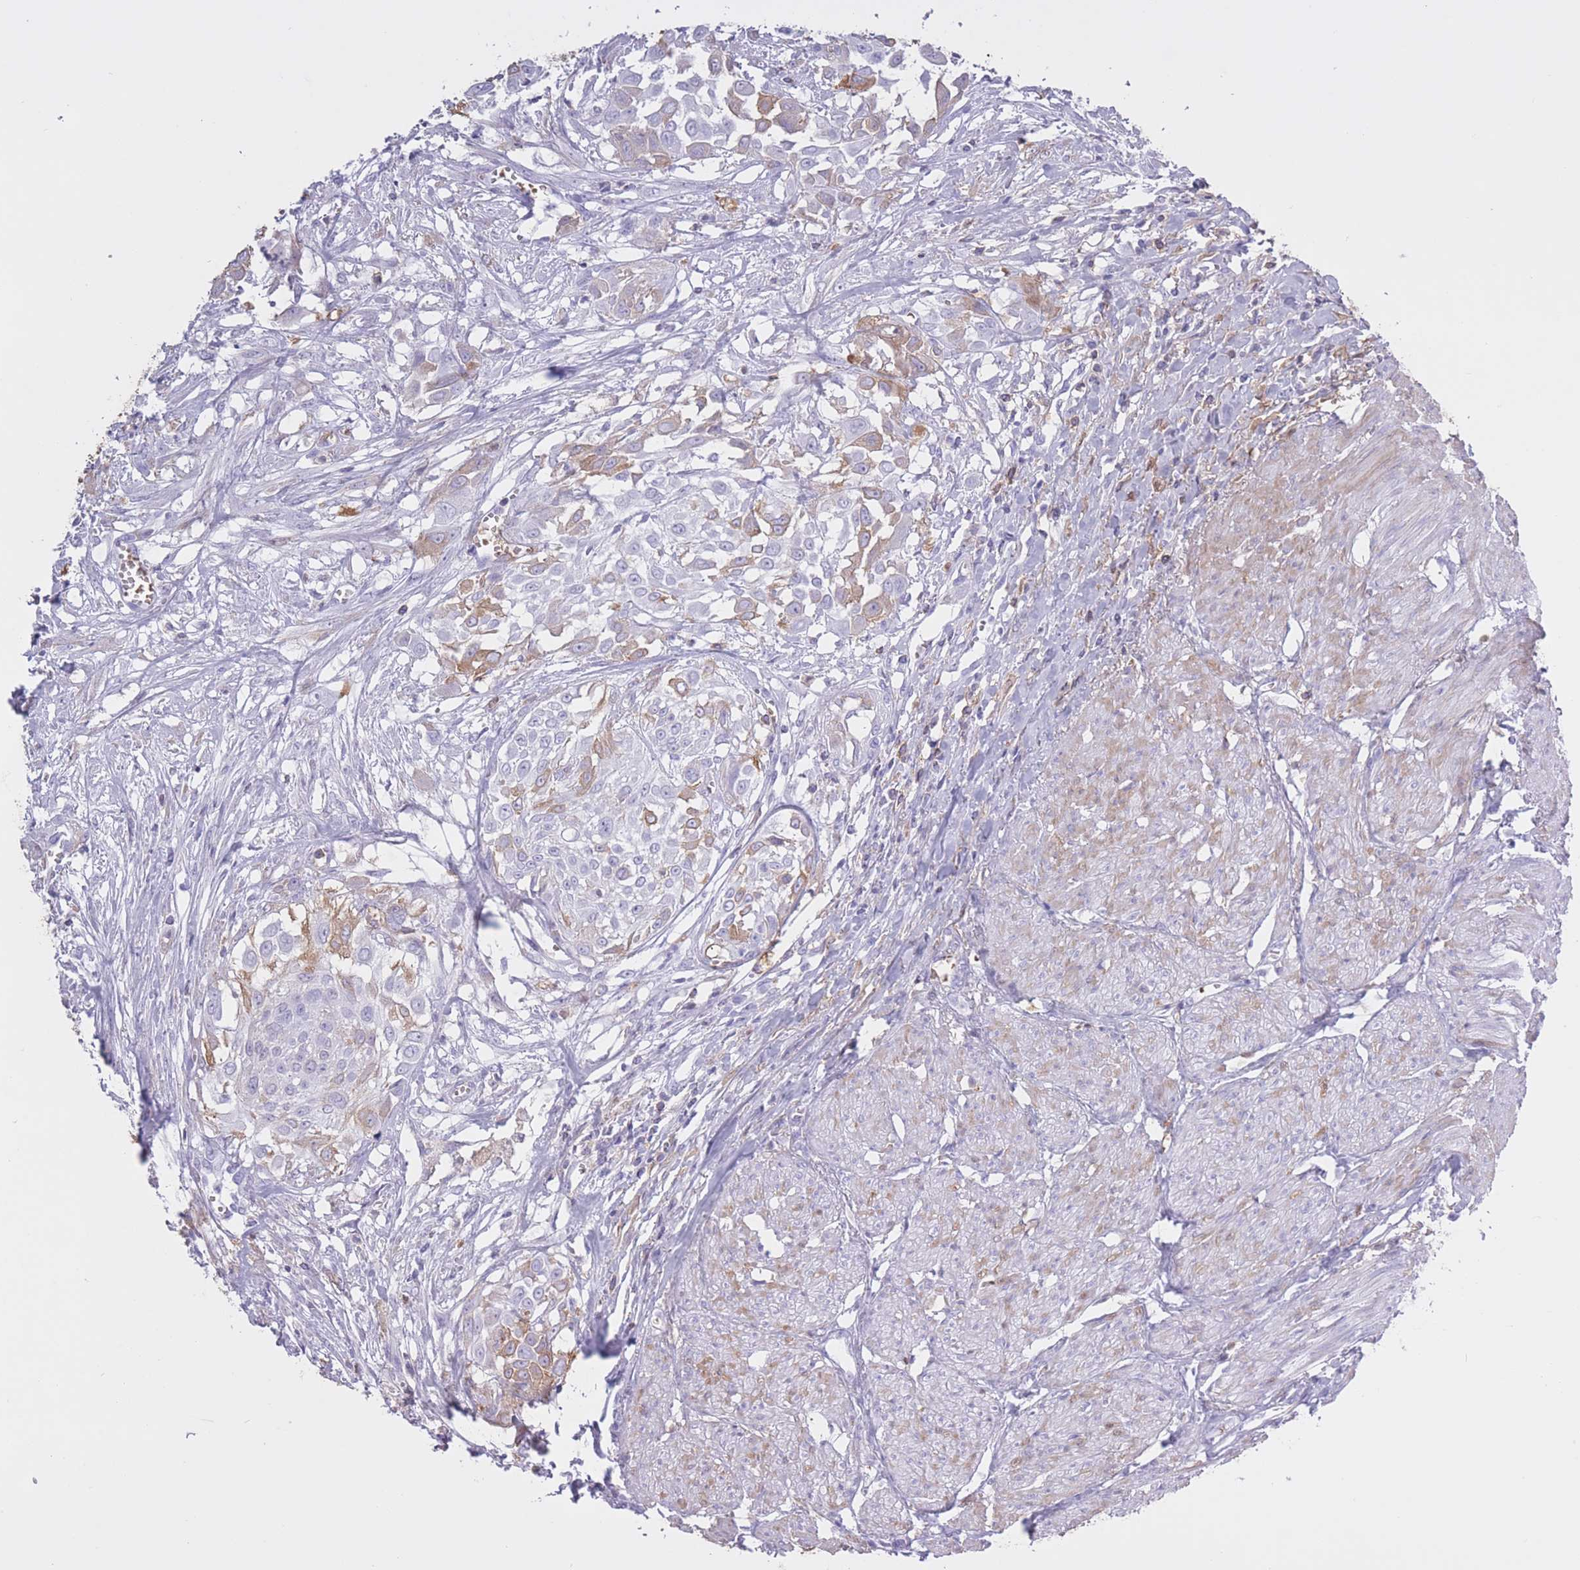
{"staining": {"intensity": "weak", "quantity": "<25%", "location": "cytoplasmic/membranous"}, "tissue": "urothelial cancer", "cell_type": "Tumor cells", "image_type": "cancer", "snomed": [{"axis": "morphology", "description": "Urothelial carcinoma, High grade"}, {"axis": "topography", "description": "Urinary bladder"}], "caption": "DAB (3,3'-diaminobenzidine) immunohistochemical staining of urothelial cancer shows no significant positivity in tumor cells.", "gene": "AP3S2", "patient": {"sex": "male", "age": 57}}